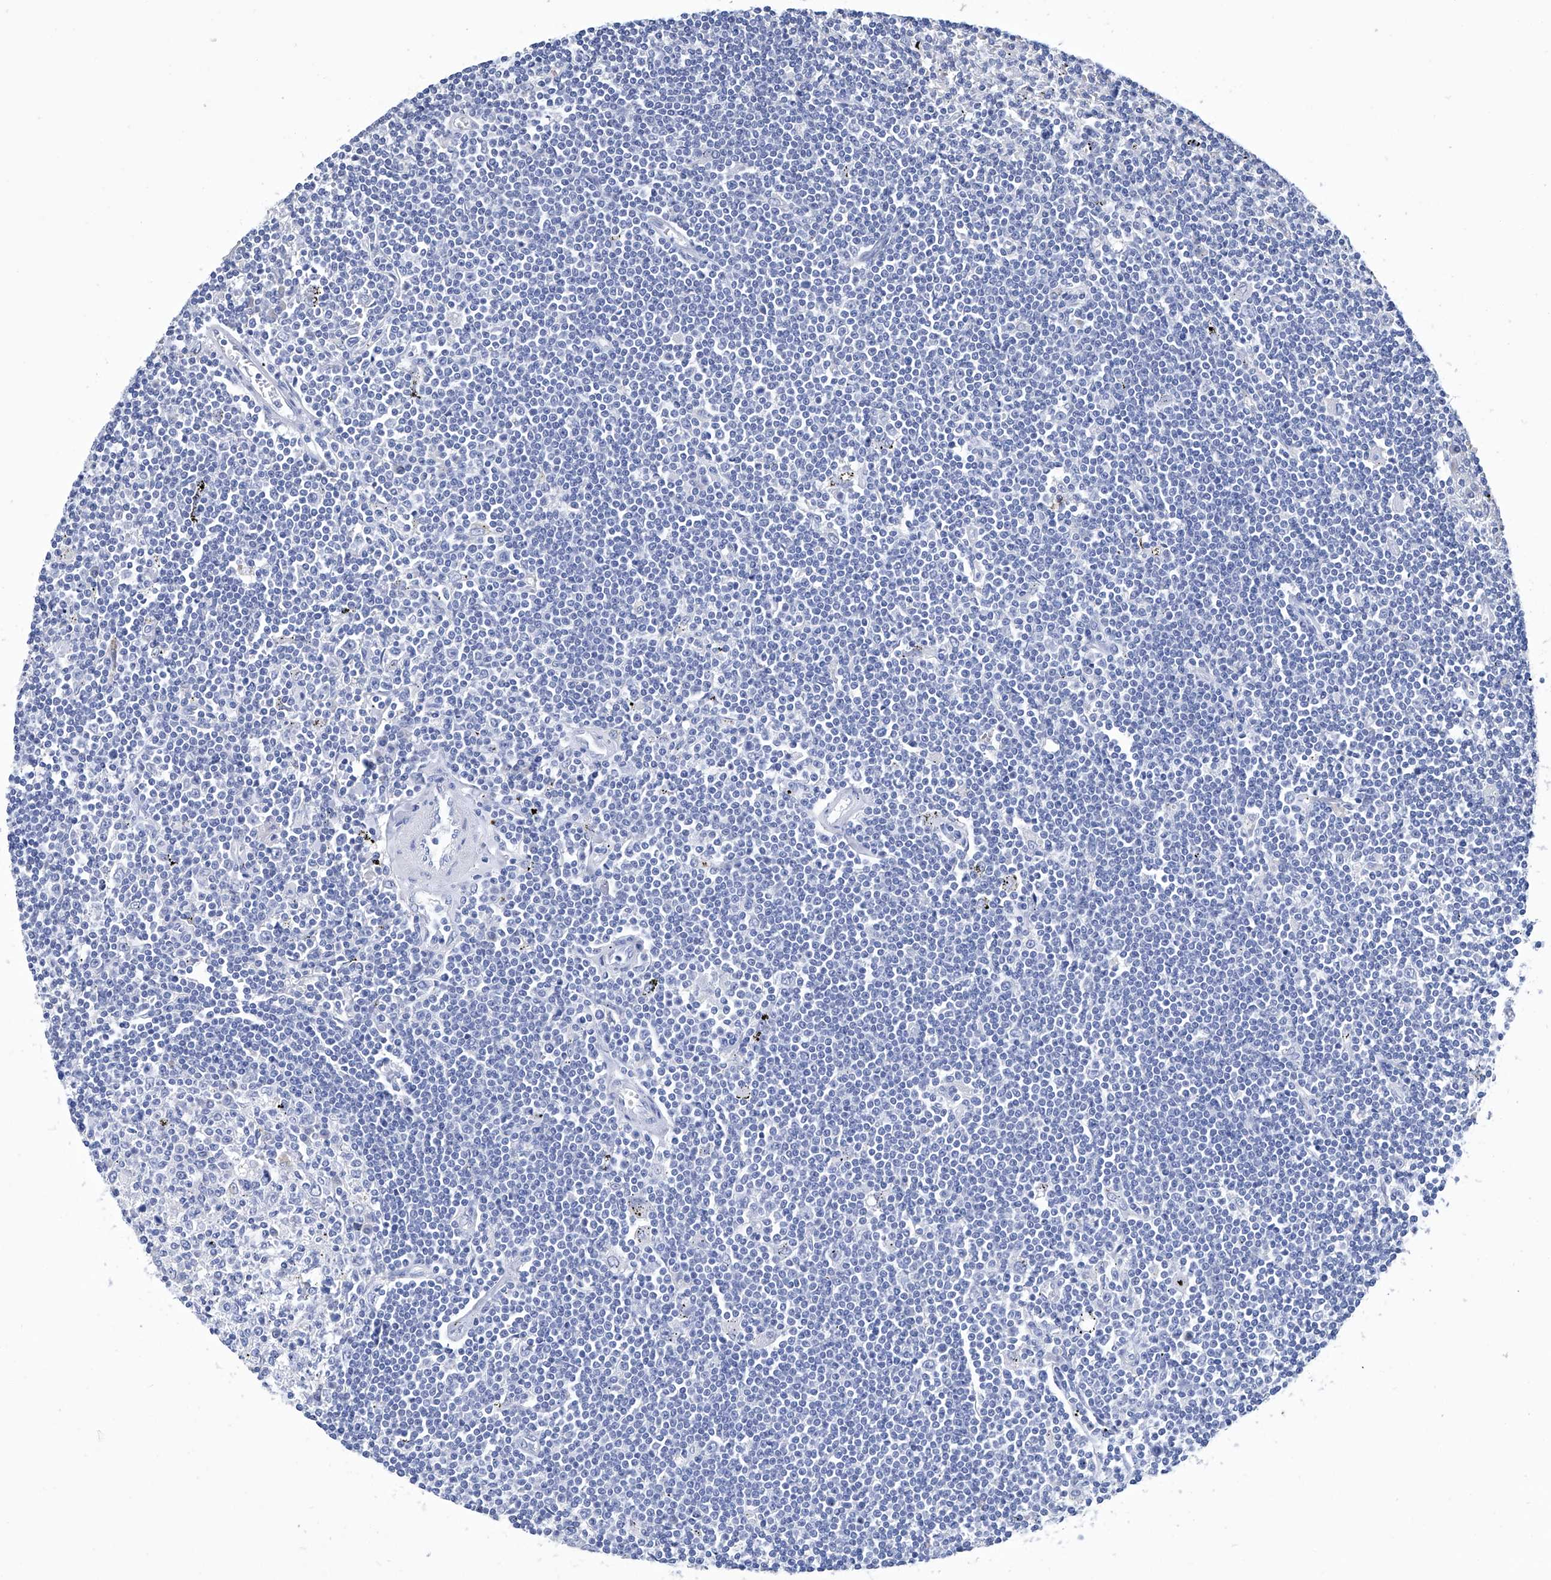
{"staining": {"intensity": "negative", "quantity": "none", "location": "none"}, "tissue": "lymphoma", "cell_type": "Tumor cells", "image_type": "cancer", "snomed": [{"axis": "morphology", "description": "Malignant lymphoma, non-Hodgkin's type, Low grade"}, {"axis": "topography", "description": "Spleen"}], "caption": "Tumor cells show no significant protein positivity in lymphoma.", "gene": "GPT", "patient": {"sex": "male", "age": 76}}